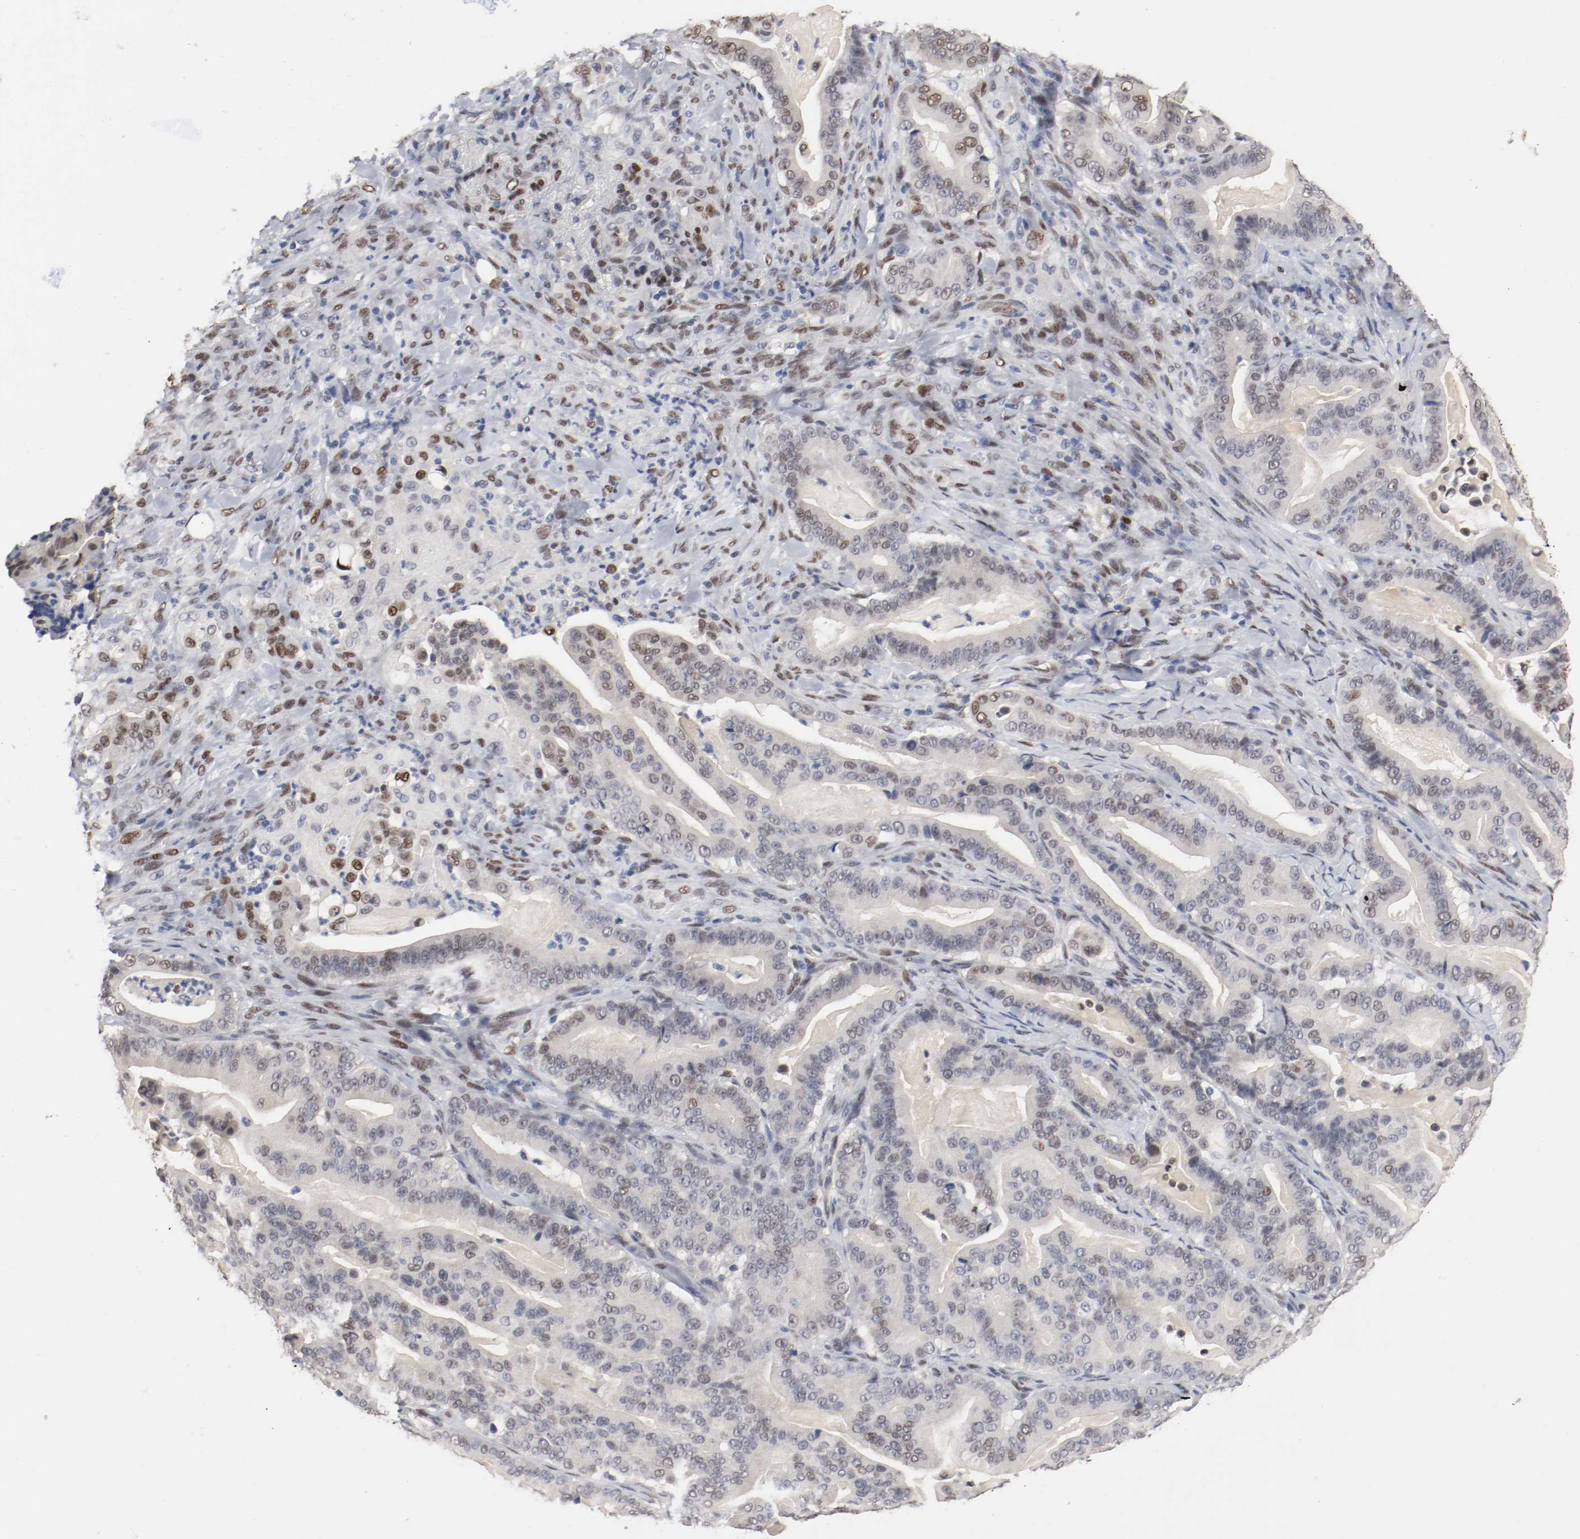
{"staining": {"intensity": "moderate", "quantity": "<25%", "location": "nuclear"}, "tissue": "pancreatic cancer", "cell_type": "Tumor cells", "image_type": "cancer", "snomed": [{"axis": "morphology", "description": "Adenocarcinoma, NOS"}, {"axis": "topography", "description": "Pancreas"}], "caption": "Pancreatic adenocarcinoma stained with a protein marker exhibits moderate staining in tumor cells.", "gene": "FOSL2", "patient": {"sex": "male", "age": 63}}